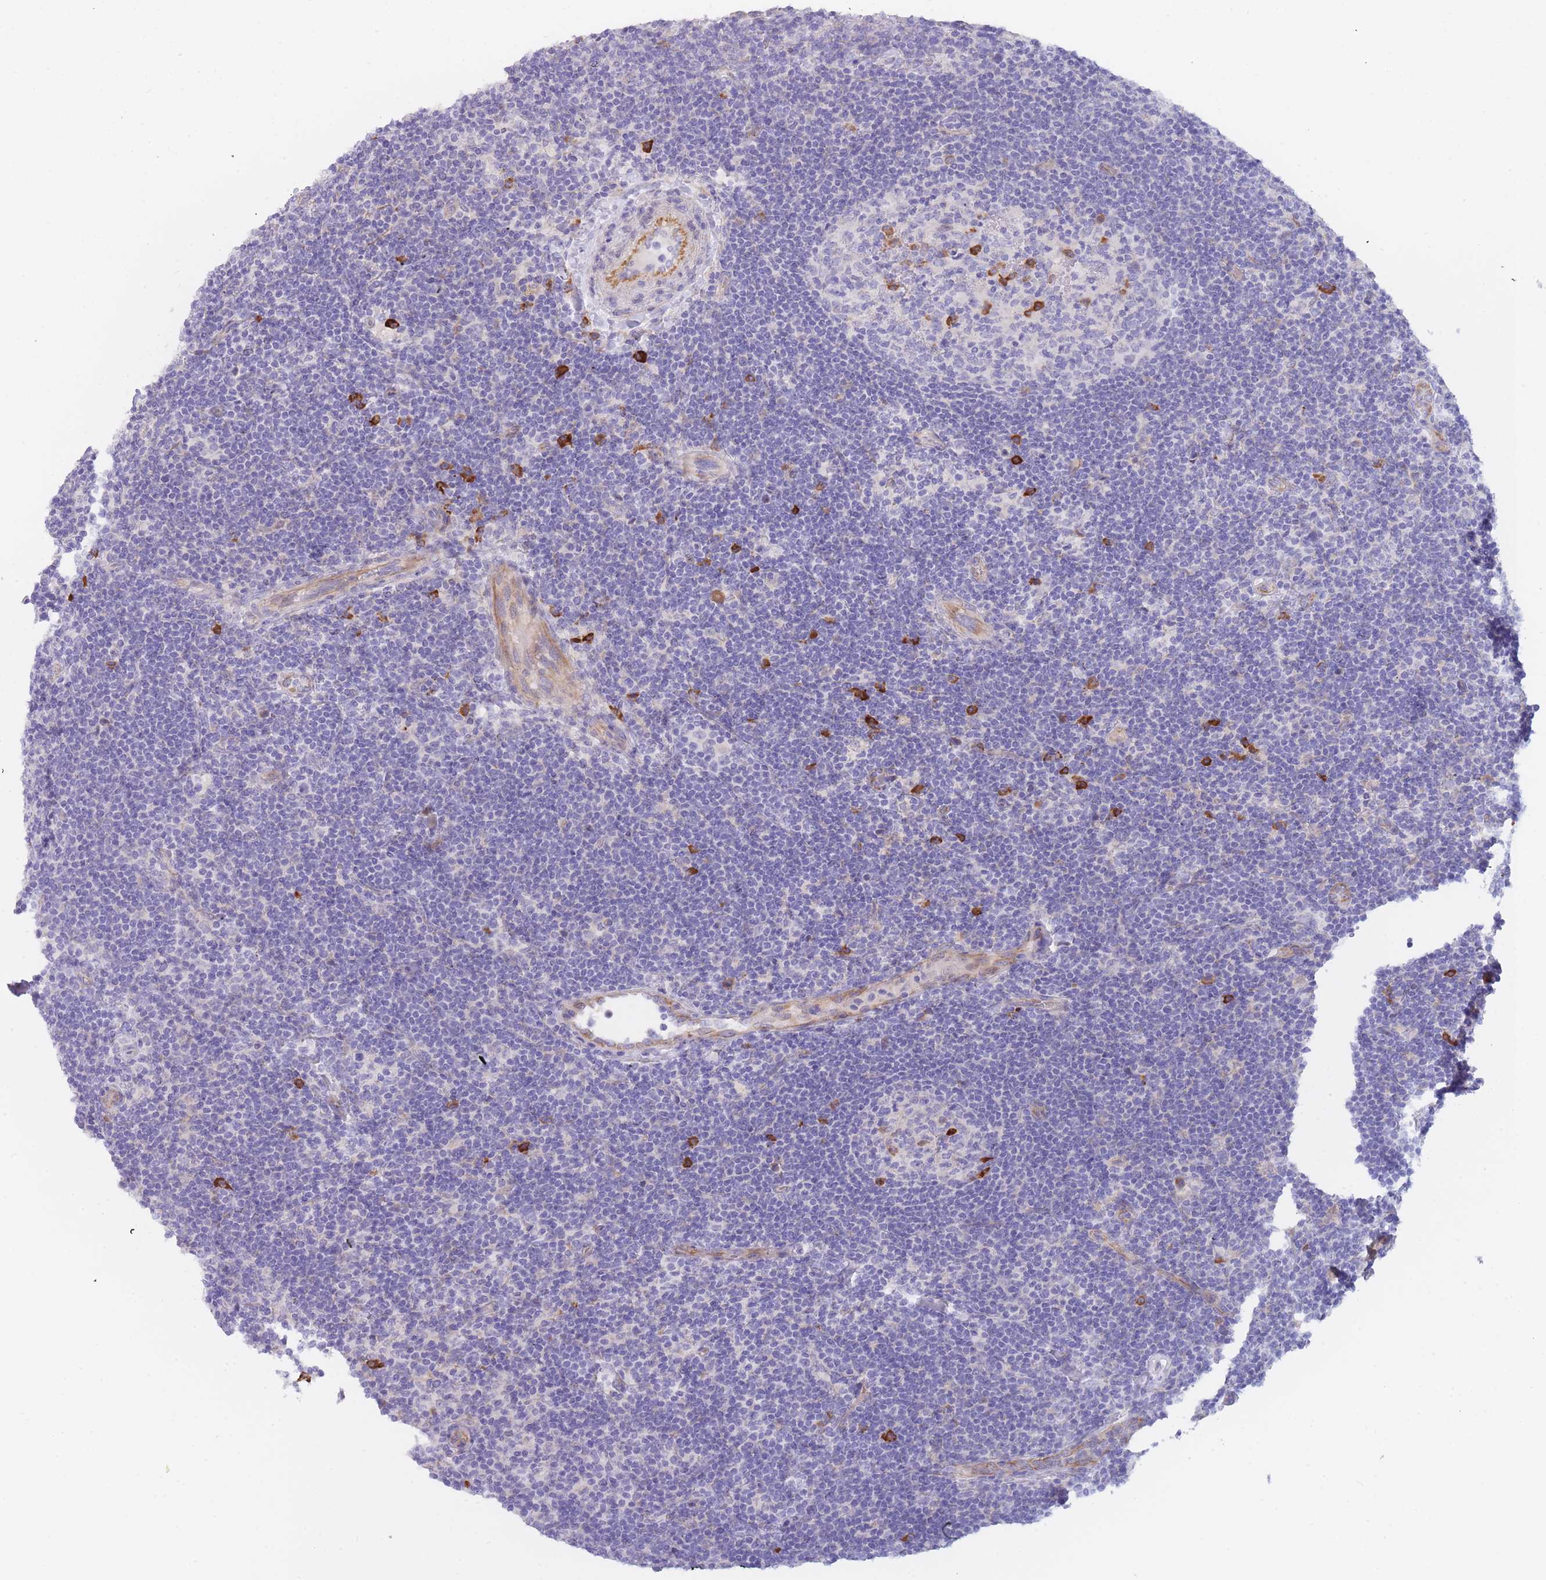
{"staining": {"intensity": "negative", "quantity": "none", "location": "none"}, "tissue": "lymphoma", "cell_type": "Tumor cells", "image_type": "cancer", "snomed": [{"axis": "morphology", "description": "Hodgkin's disease, NOS"}, {"axis": "topography", "description": "Lymph node"}], "caption": "IHC photomicrograph of human Hodgkin's disease stained for a protein (brown), which reveals no positivity in tumor cells.", "gene": "SLC35E4", "patient": {"sex": "female", "age": 57}}